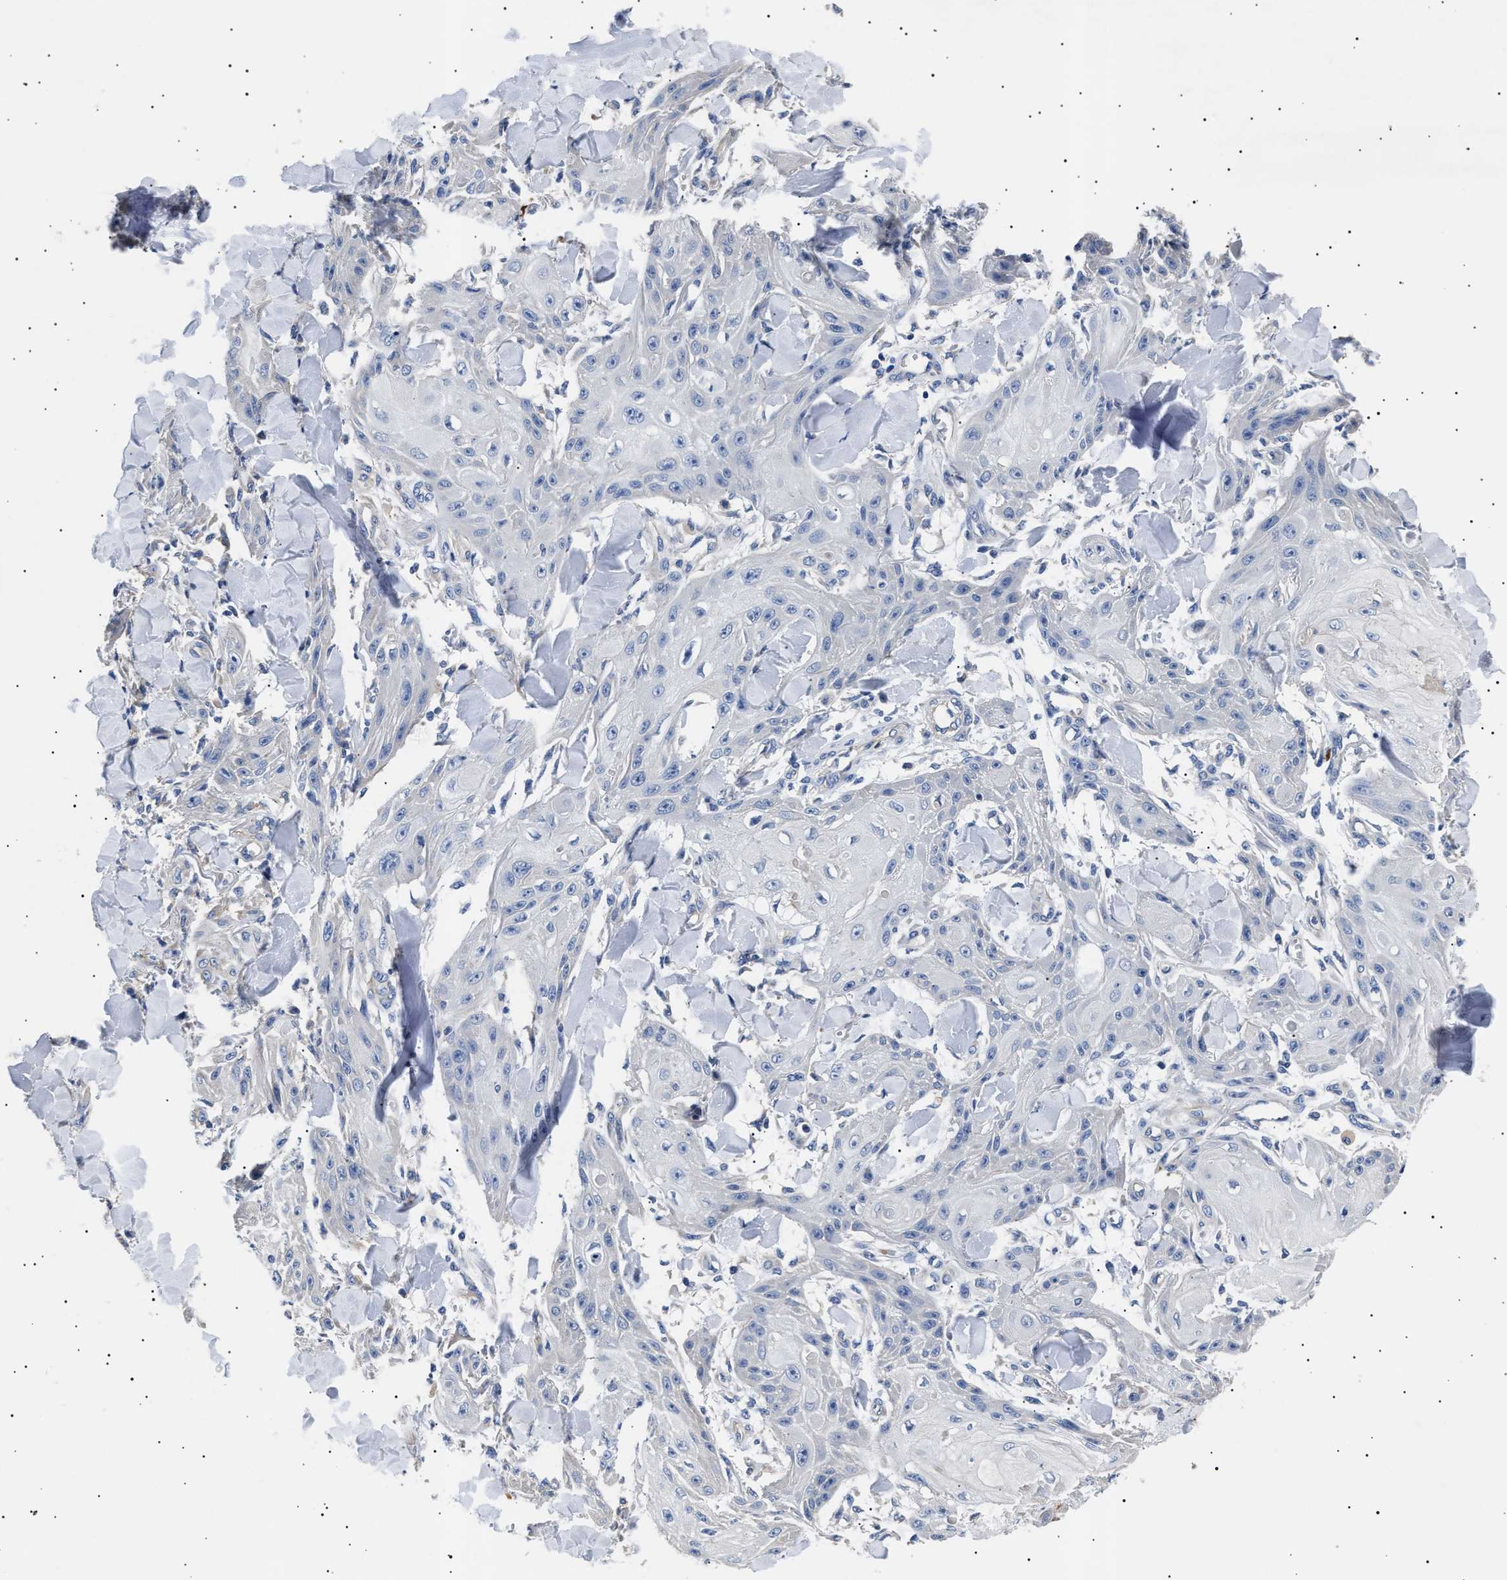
{"staining": {"intensity": "negative", "quantity": "none", "location": "none"}, "tissue": "skin cancer", "cell_type": "Tumor cells", "image_type": "cancer", "snomed": [{"axis": "morphology", "description": "Squamous cell carcinoma, NOS"}, {"axis": "topography", "description": "Skin"}], "caption": "High magnification brightfield microscopy of skin cancer (squamous cell carcinoma) stained with DAB (3,3'-diaminobenzidine) (brown) and counterstained with hematoxylin (blue): tumor cells show no significant staining.", "gene": "HEMGN", "patient": {"sex": "male", "age": 74}}